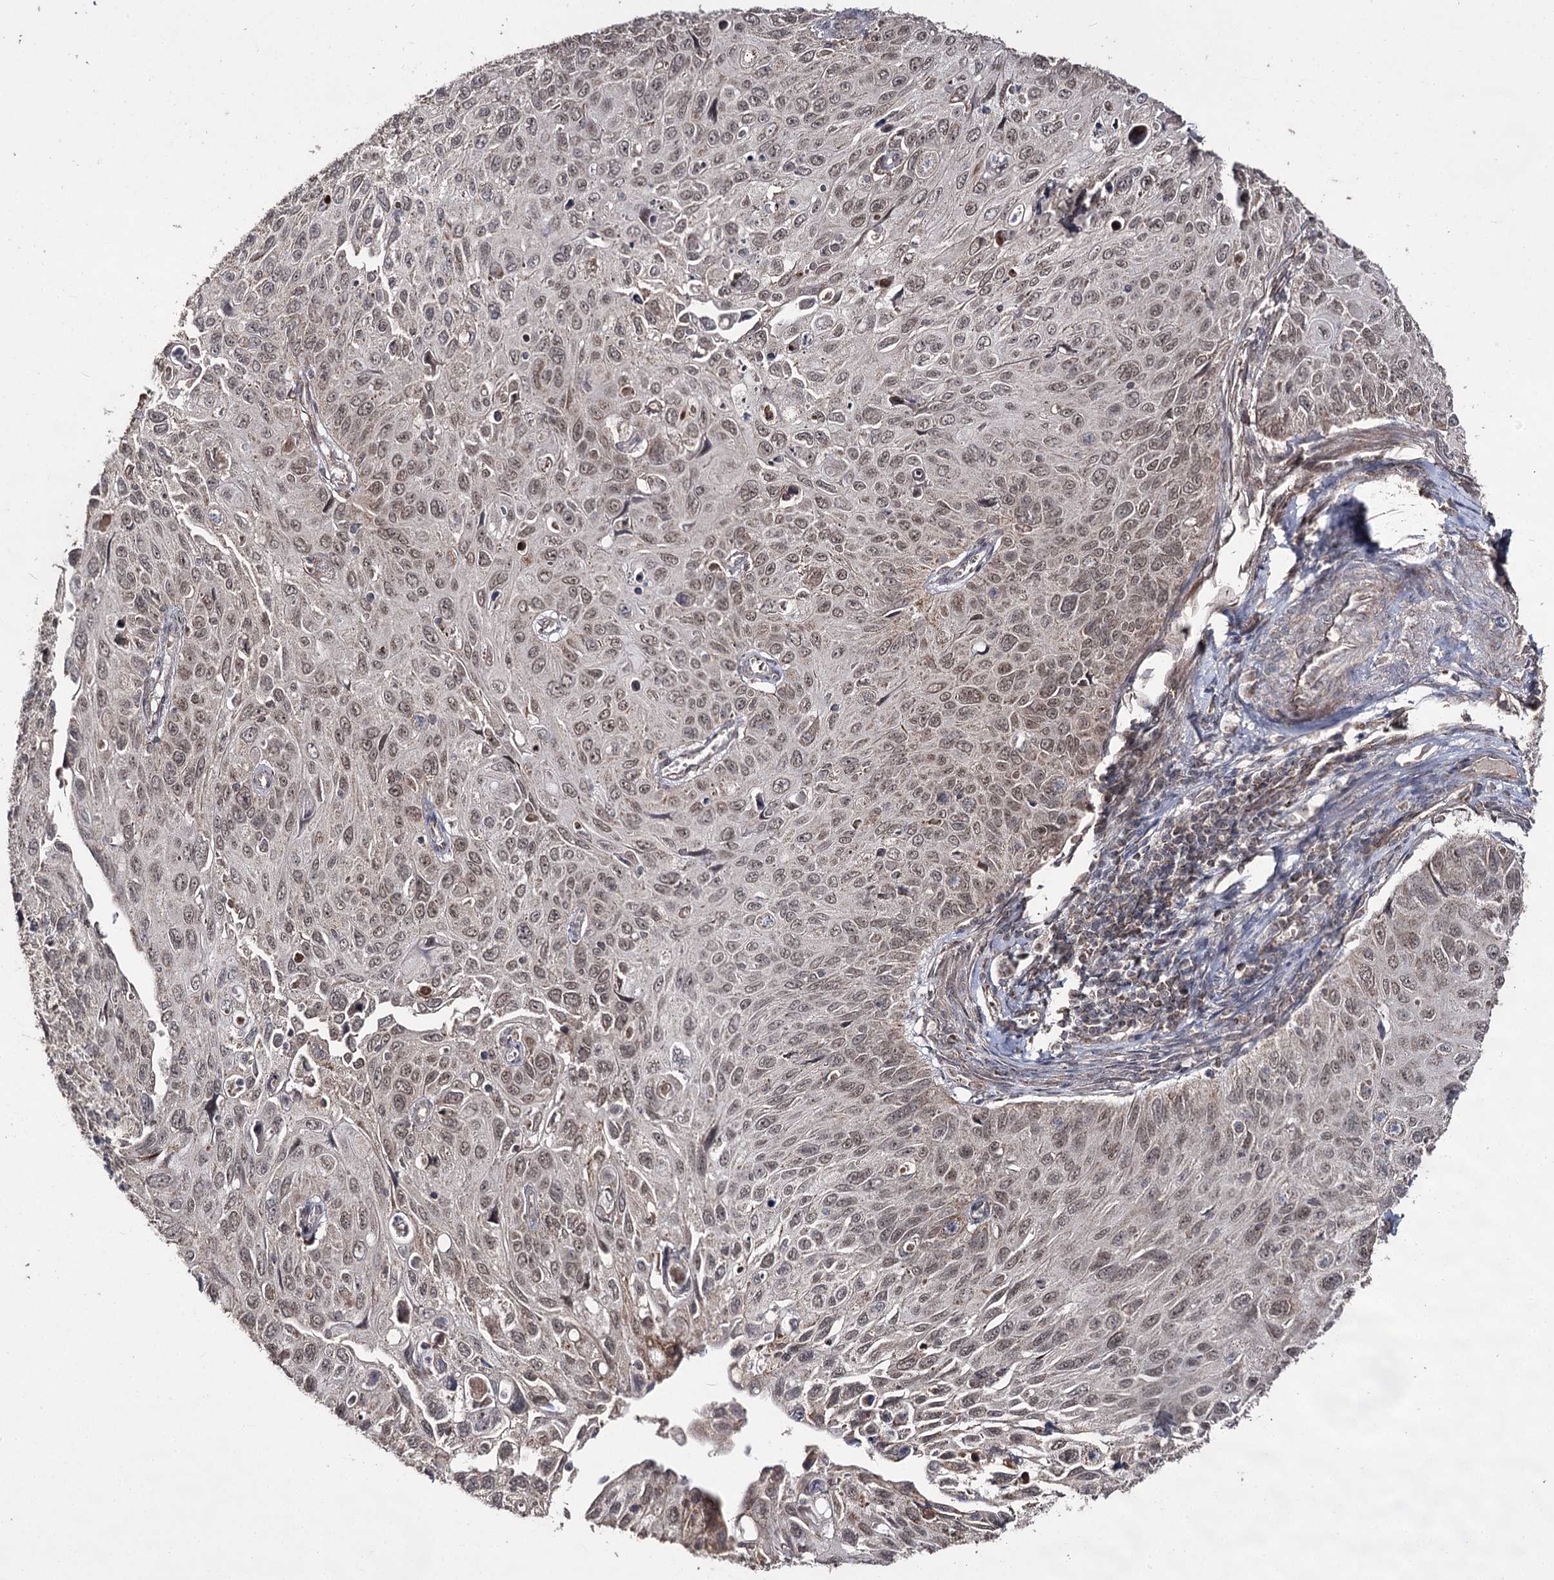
{"staining": {"intensity": "moderate", "quantity": ">75%", "location": "nuclear"}, "tissue": "cervical cancer", "cell_type": "Tumor cells", "image_type": "cancer", "snomed": [{"axis": "morphology", "description": "Squamous cell carcinoma, NOS"}, {"axis": "topography", "description": "Cervix"}], "caption": "Tumor cells demonstrate moderate nuclear positivity in approximately >75% of cells in squamous cell carcinoma (cervical).", "gene": "ACTR6", "patient": {"sex": "female", "age": 70}}